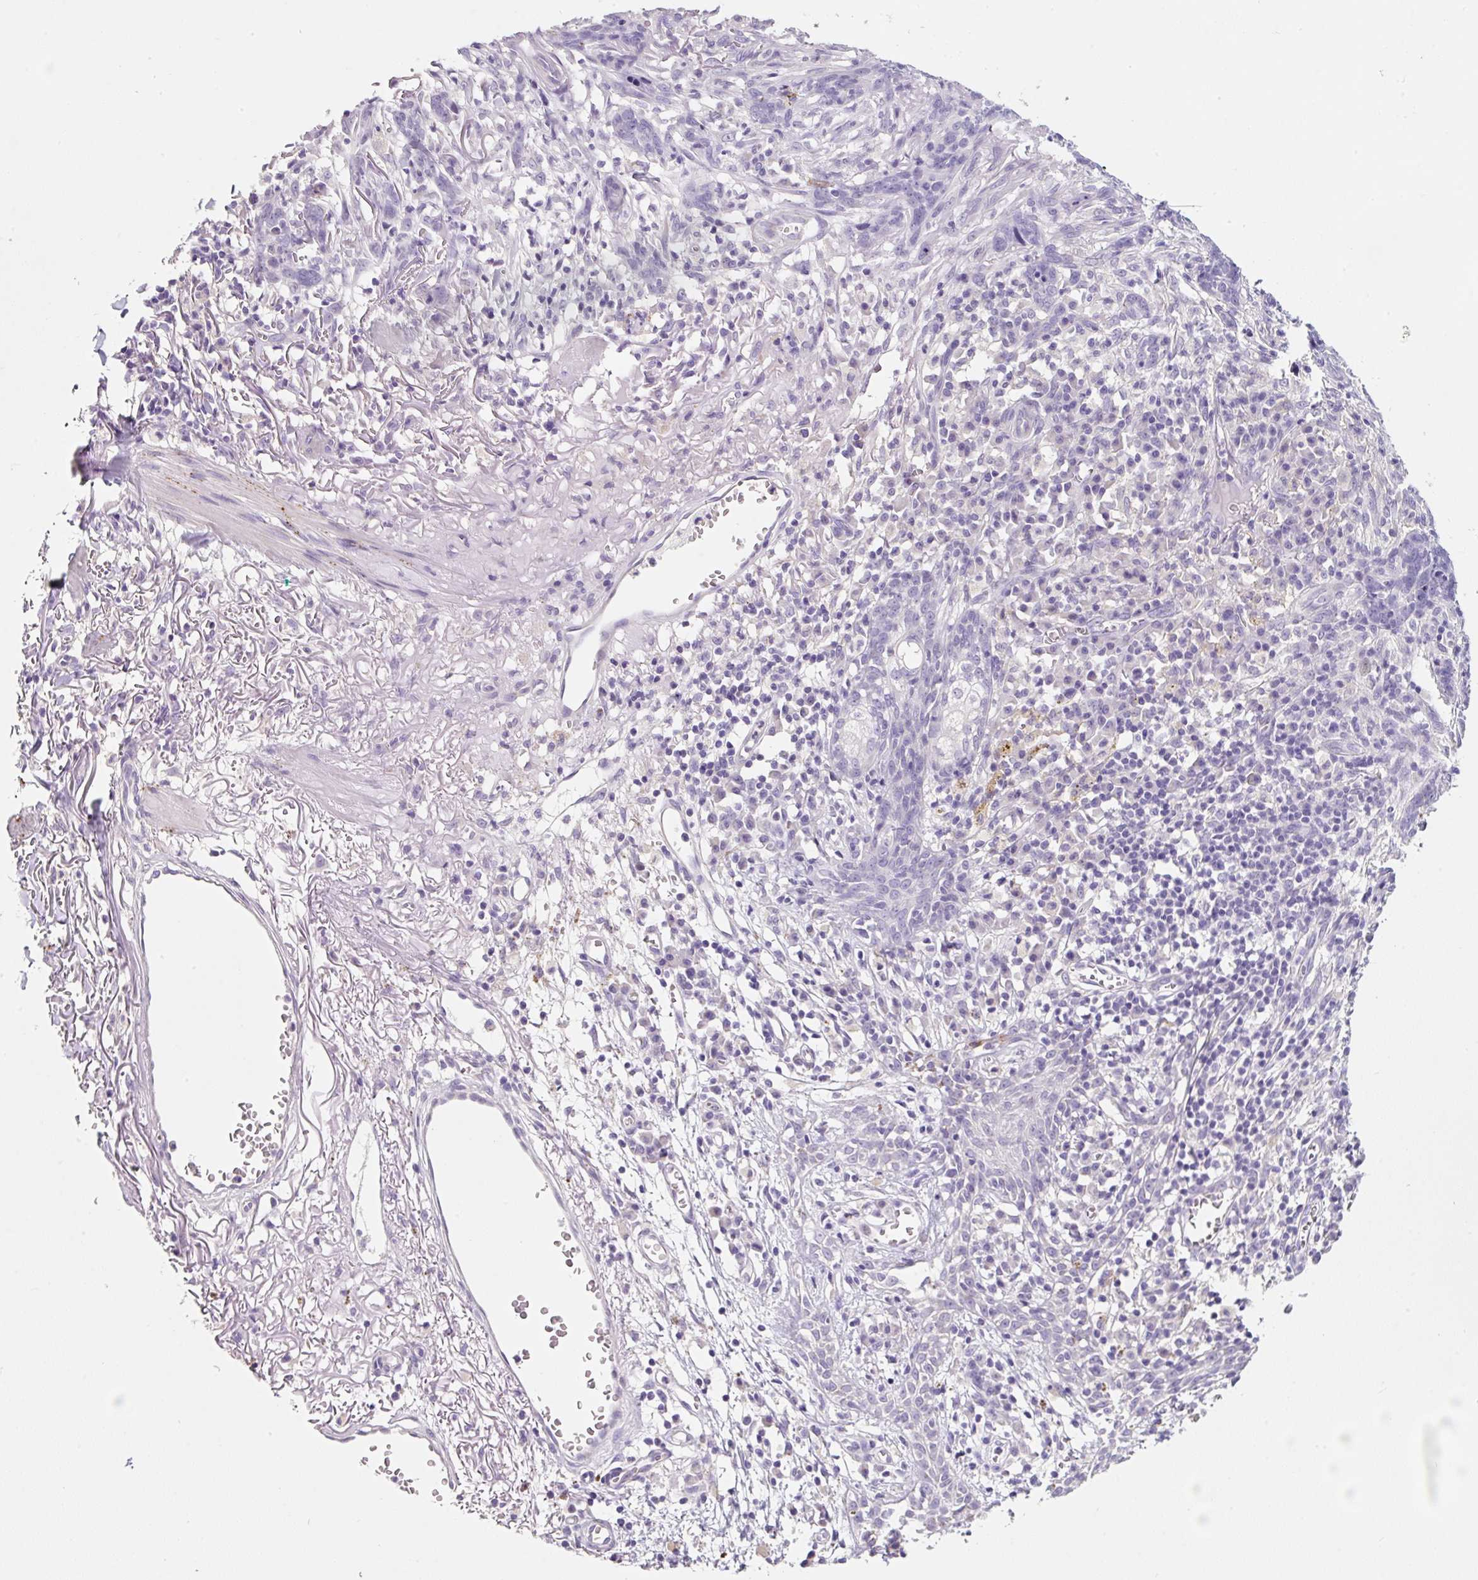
{"staining": {"intensity": "negative", "quantity": "none", "location": "none"}, "tissue": "skin cancer", "cell_type": "Tumor cells", "image_type": "cancer", "snomed": [{"axis": "morphology", "description": "Basal cell carcinoma"}, {"axis": "topography", "description": "Skin"}], "caption": "Tumor cells show no significant expression in skin cancer (basal cell carcinoma).", "gene": "SYP", "patient": {"sex": "male", "age": 85}}